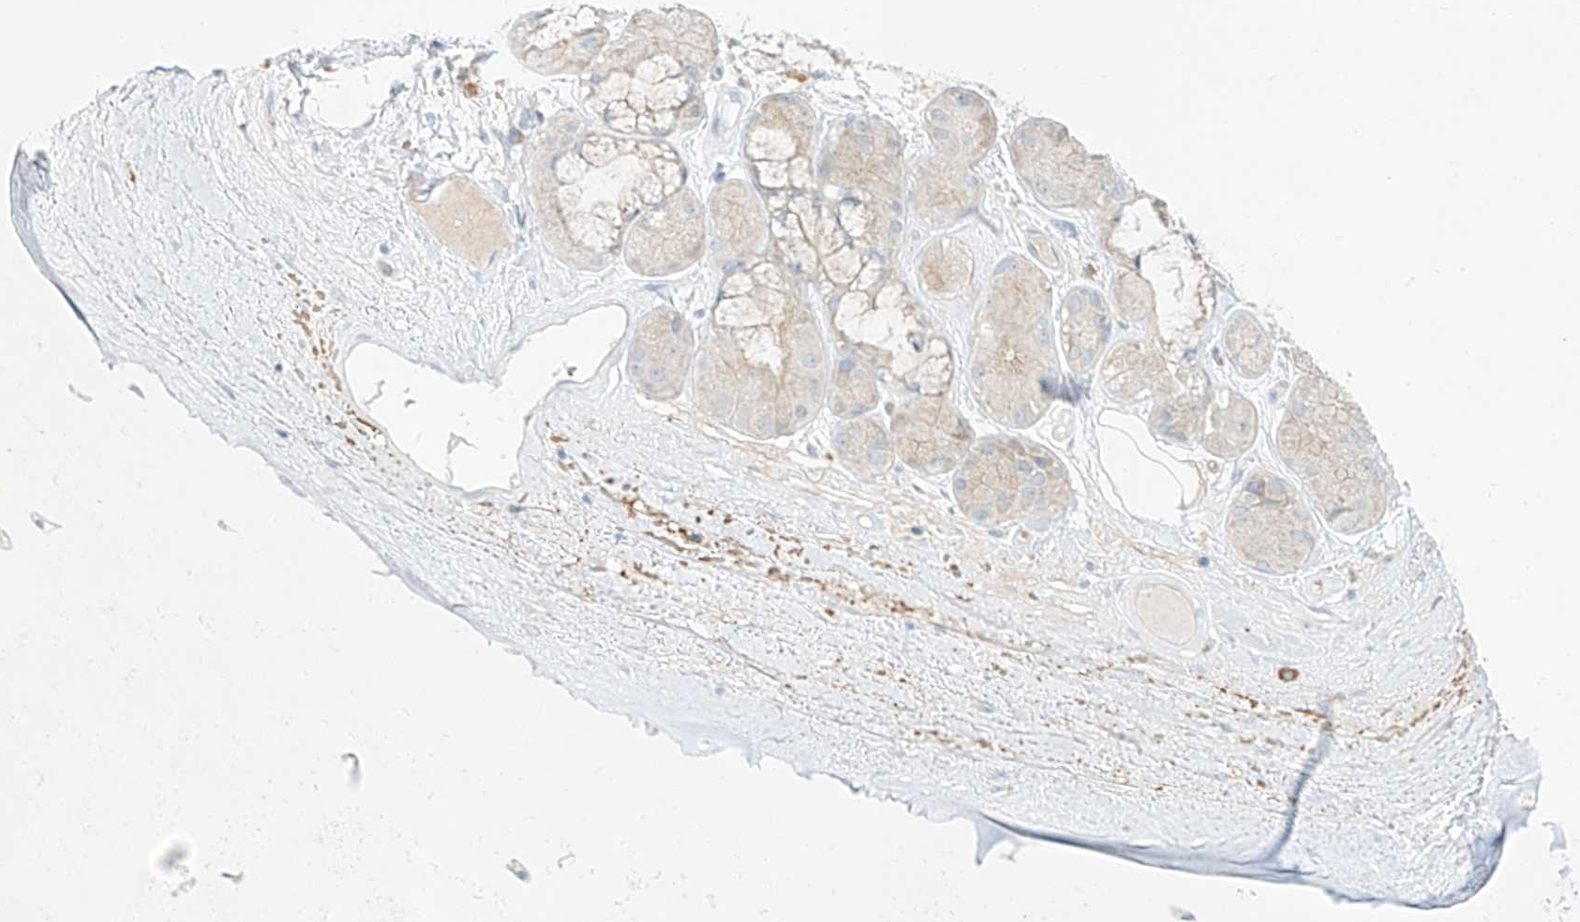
{"staining": {"intensity": "negative", "quantity": "none", "location": "none"}, "tissue": "adipose tissue", "cell_type": "Adipocytes", "image_type": "normal", "snomed": [{"axis": "morphology", "description": "Normal tissue, NOS"}, {"axis": "morphology", "description": "Squamous cell carcinoma, NOS"}, {"axis": "topography", "description": "Lymph node"}, {"axis": "topography", "description": "Bronchus"}, {"axis": "topography", "description": "Lung"}], "caption": "The histopathology image displays no staining of adipocytes in normal adipose tissue.", "gene": "SYTL3", "patient": {"sex": "male", "age": 66}}